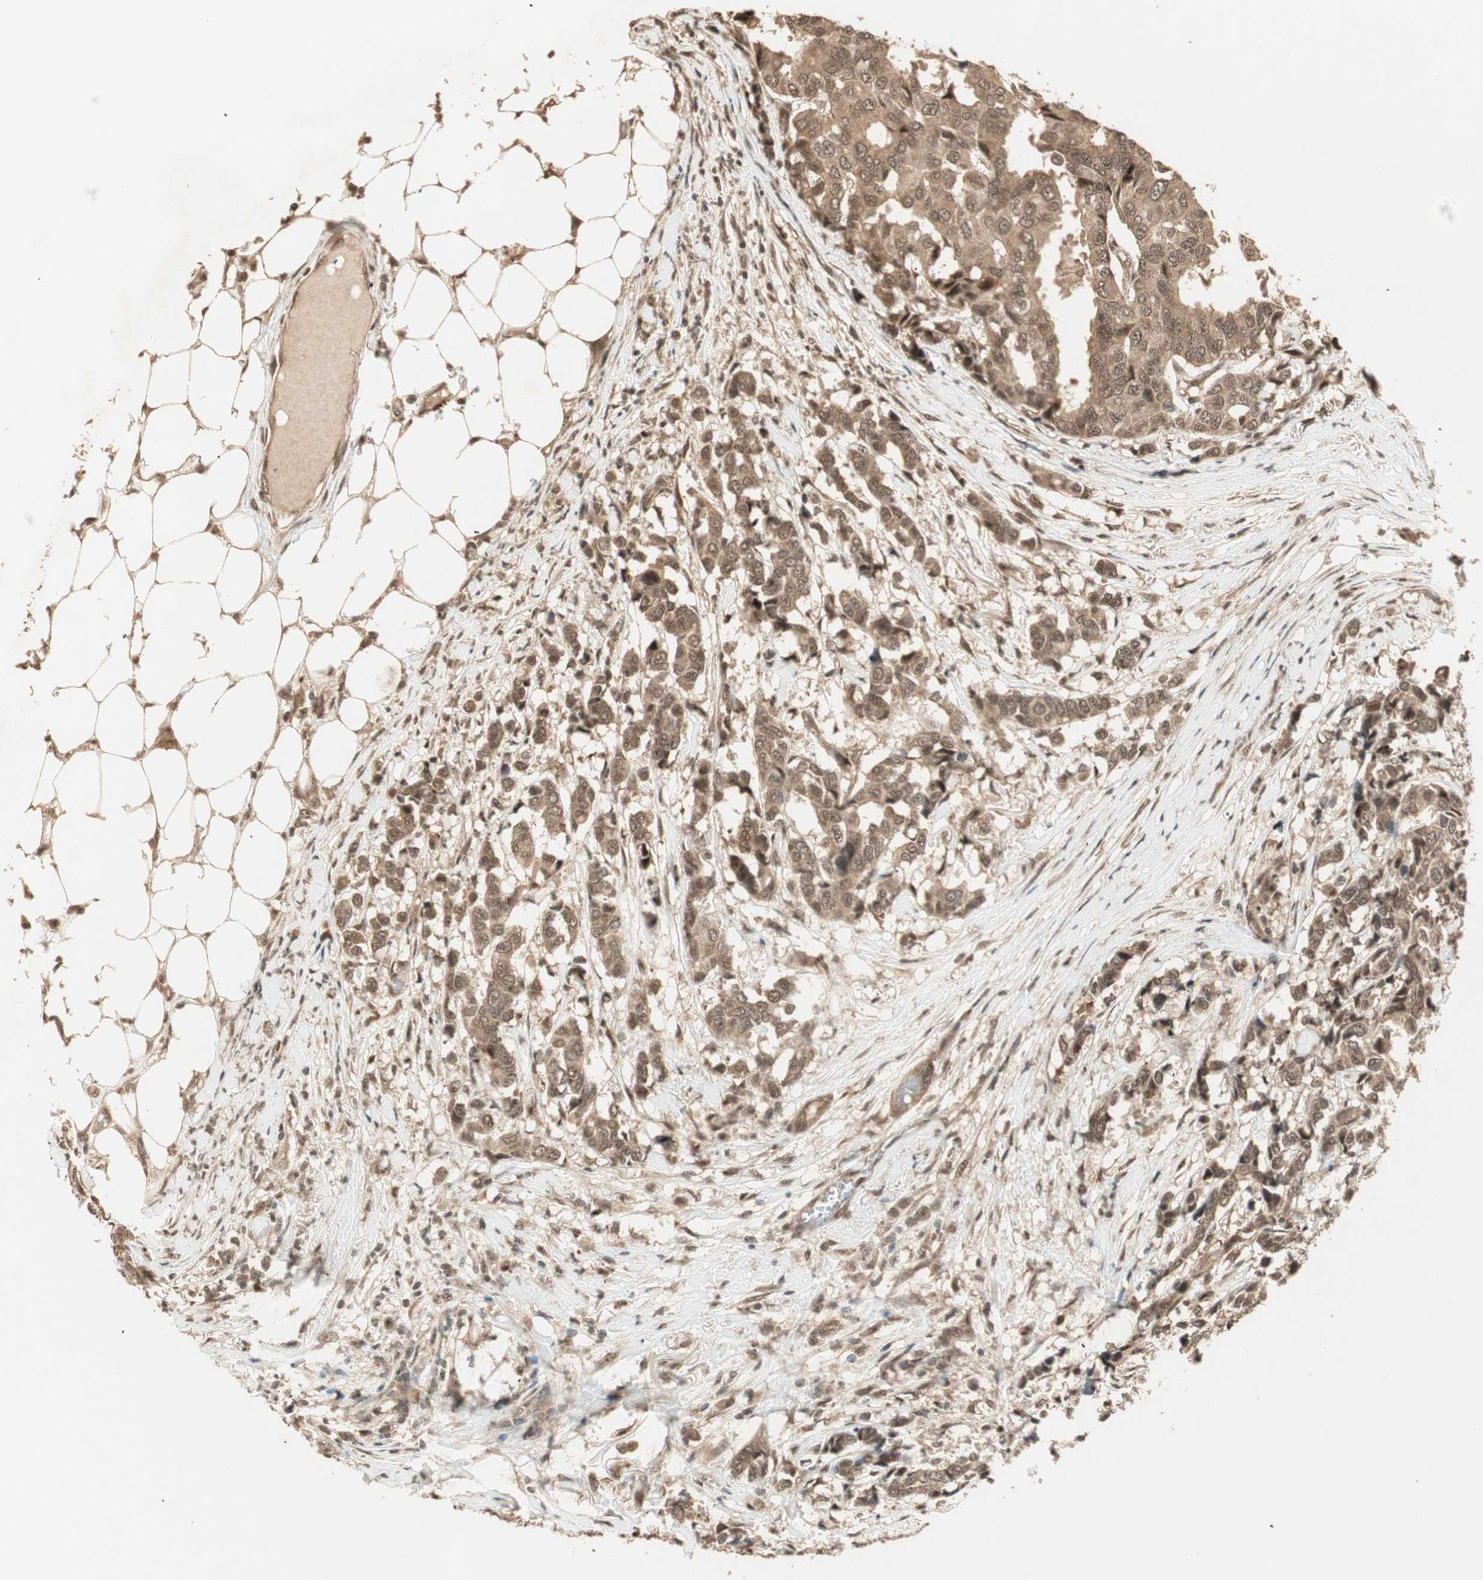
{"staining": {"intensity": "moderate", "quantity": ">75%", "location": "cytoplasmic/membranous,nuclear"}, "tissue": "breast cancer", "cell_type": "Tumor cells", "image_type": "cancer", "snomed": [{"axis": "morphology", "description": "Duct carcinoma"}, {"axis": "topography", "description": "Breast"}], "caption": "High-magnification brightfield microscopy of invasive ductal carcinoma (breast) stained with DAB (brown) and counterstained with hematoxylin (blue). tumor cells exhibit moderate cytoplasmic/membranous and nuclear staining is appreciated in about>75% of cells.", "gene": "ZSCAN31", "patient": {"sex": "female", "age": 87}}